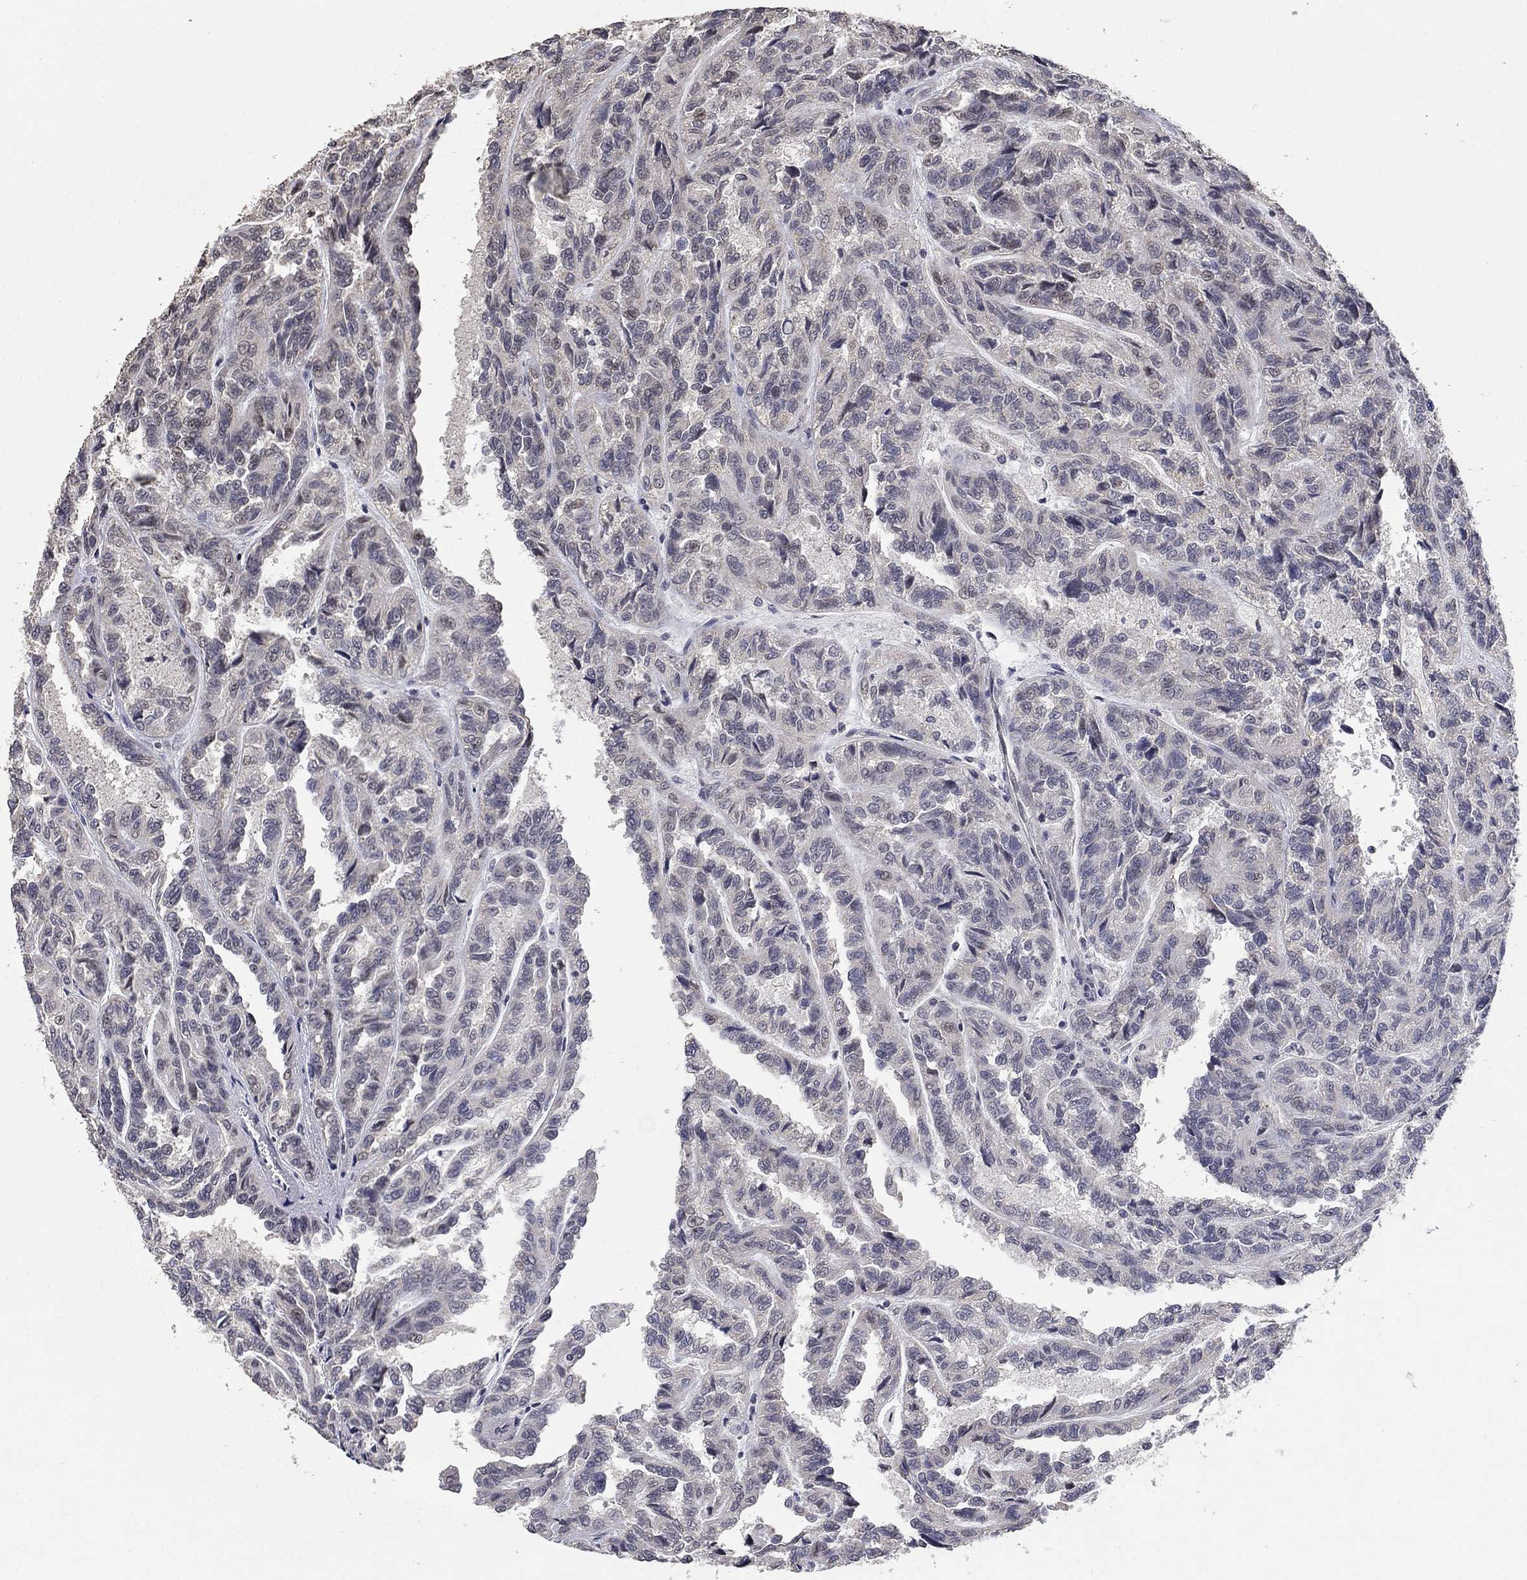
{"staining": {"intensity": "negative", "quantity": "none", "location": "none"}, "tissue": "renal cancer", "cell_type": "Tumor cells", "image_type": "cancer", "snomed": [{"axis": "morphology", "description": "Adenocarcinoma, NOS"}, {"axis": "topography", "description": "Kidney"}], "caption": "Immunohistochemistry (IHC) of adenocarcinoma (renal) reveals no expression in tumor cells. The staining is performed using DAB (3,3'-diaminobenzidine) brown chromogen with nuclei counter-stained in using hematoxylin.", "gene": "SPATA33", "patient": {"sex": "male", "age": 79}}